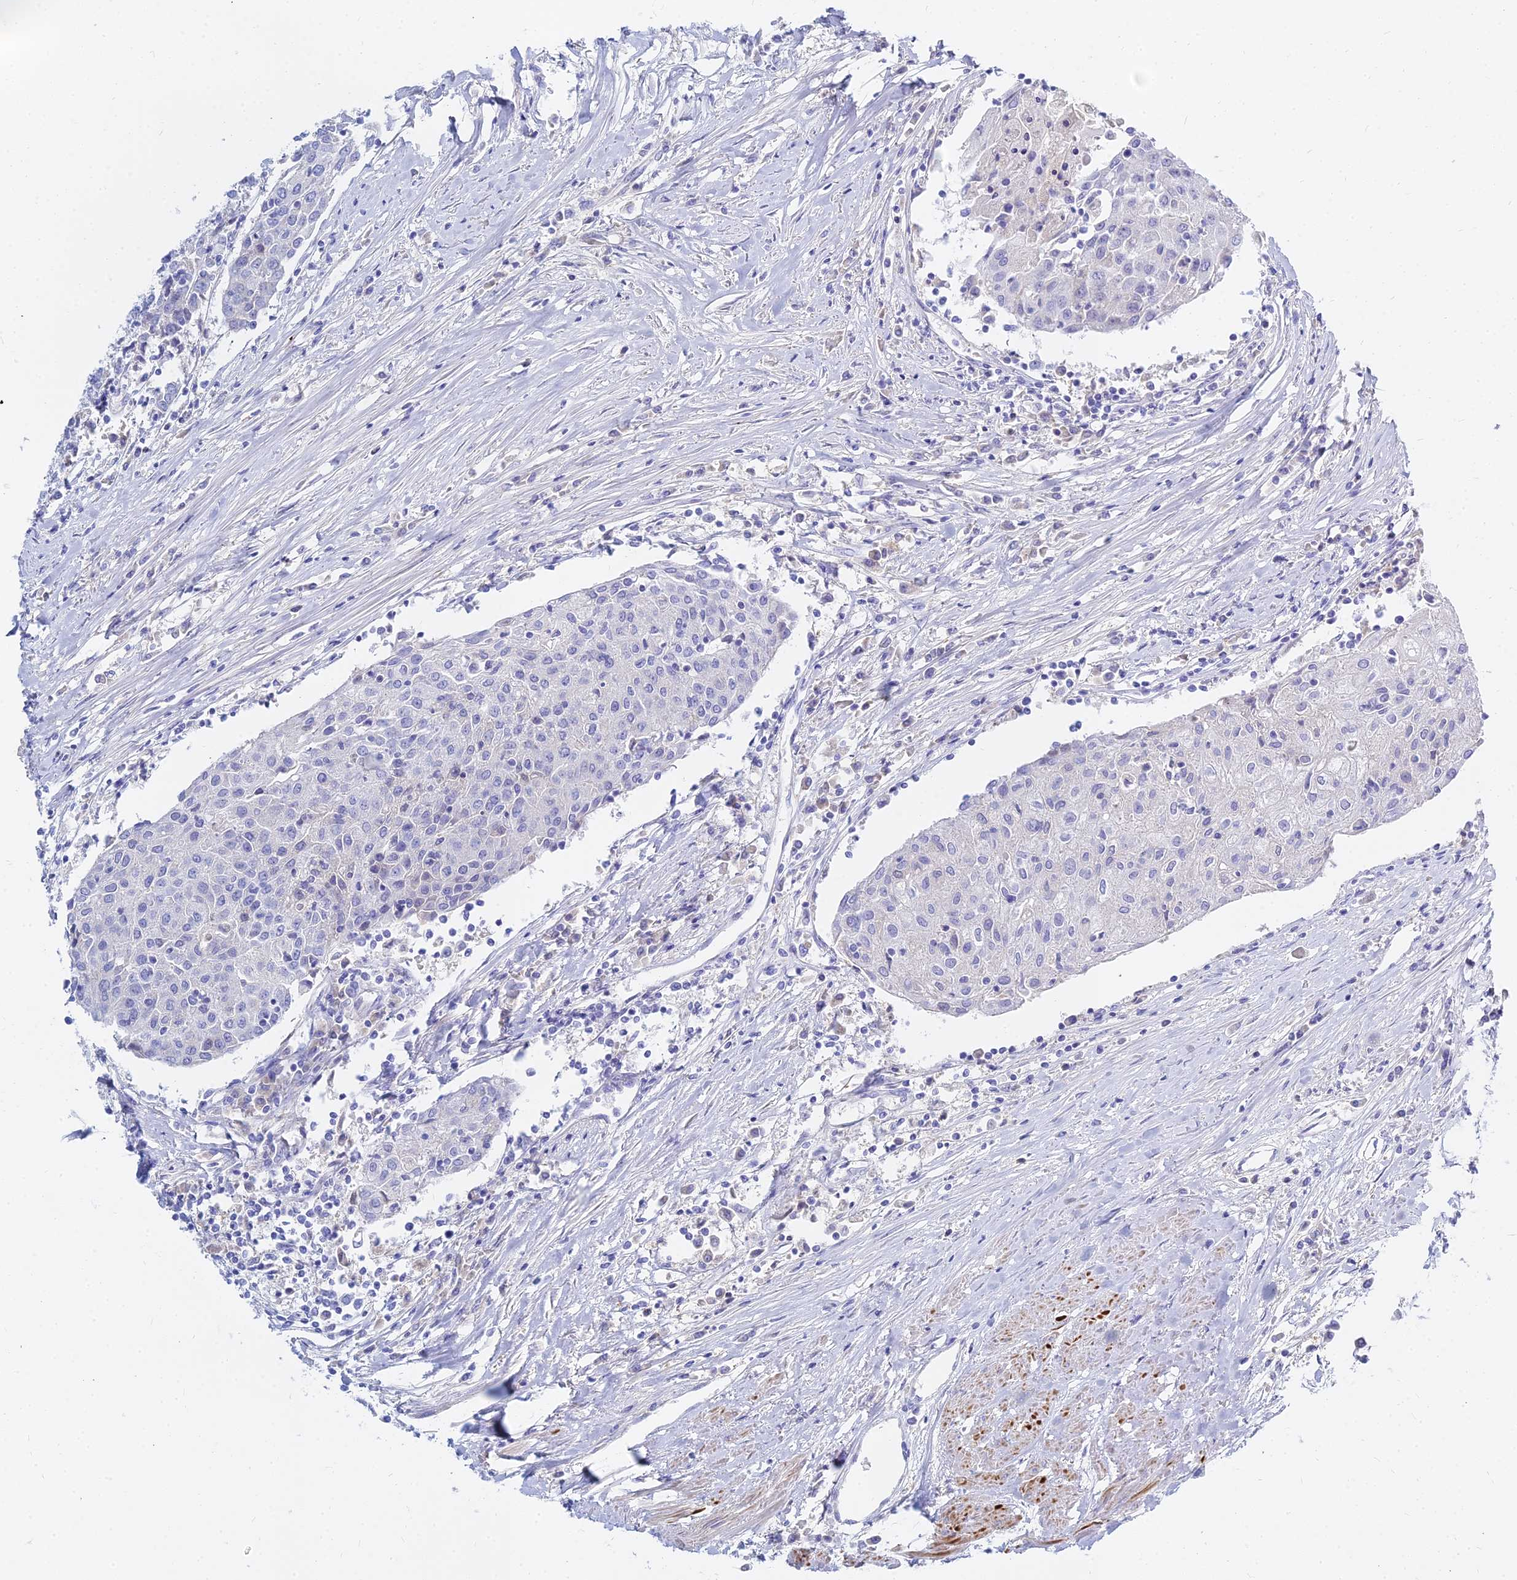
{"staining": {"intensity": "negative", "quantity": "none", "location": "none"}, "tissue": "urothelial cancer", "cell_type": "Tumor cells", "image_type": "cancer", "snomed": [{"axis": "morphology", "description": "Urothelial carcinoma, High grade"}, {"axis": "topography", "description": "Urinary bladder"}], "caption": "This histopathology image is of urothelial carcinoma (high-grade) stained with IHC to label a protein in brown with the nuclei are counter-stained blue. There is no staining in tumor cells.", "gene": "ZNF552", "patient": {"sex": "female", "age": 85}}